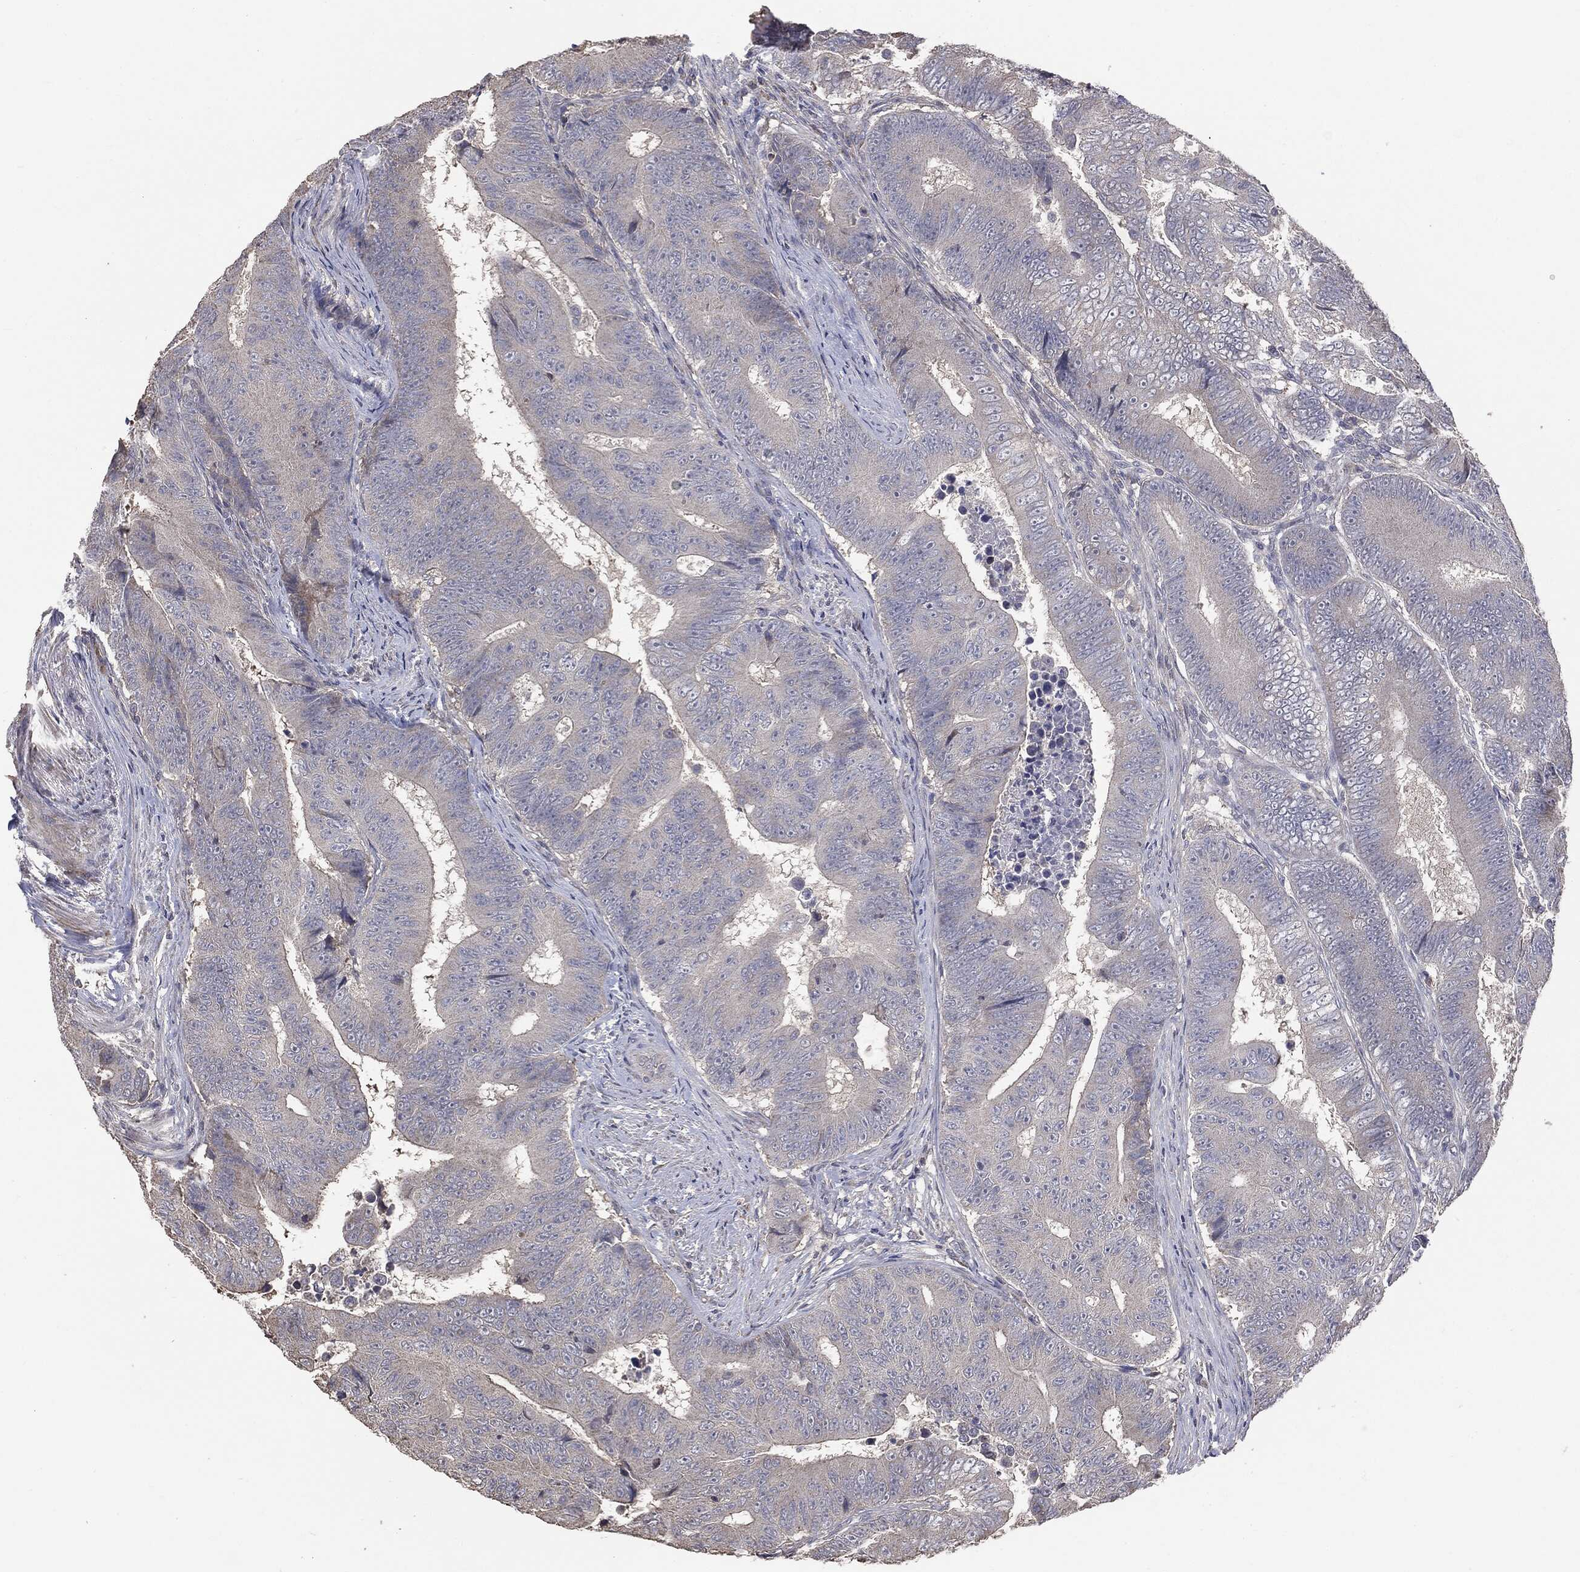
{"staining": {"intensity": "negative", "quantity": "none", "location": "none"}, "tissue": "colorectal cancer", "cell_type": "Tumor cells", "image_type": "cancer", "snomed": [{"axis": "morphology", "description": "Adenocarcinoma, NOS"}, {"axis": "topography", "description": "Colon"}], "caption": "The image reveals no significant positivity in tumor cells of adenocarcinoma (colorectal).", "gene": "MTOR", "patient": {"sex": "female", "age": 48}}